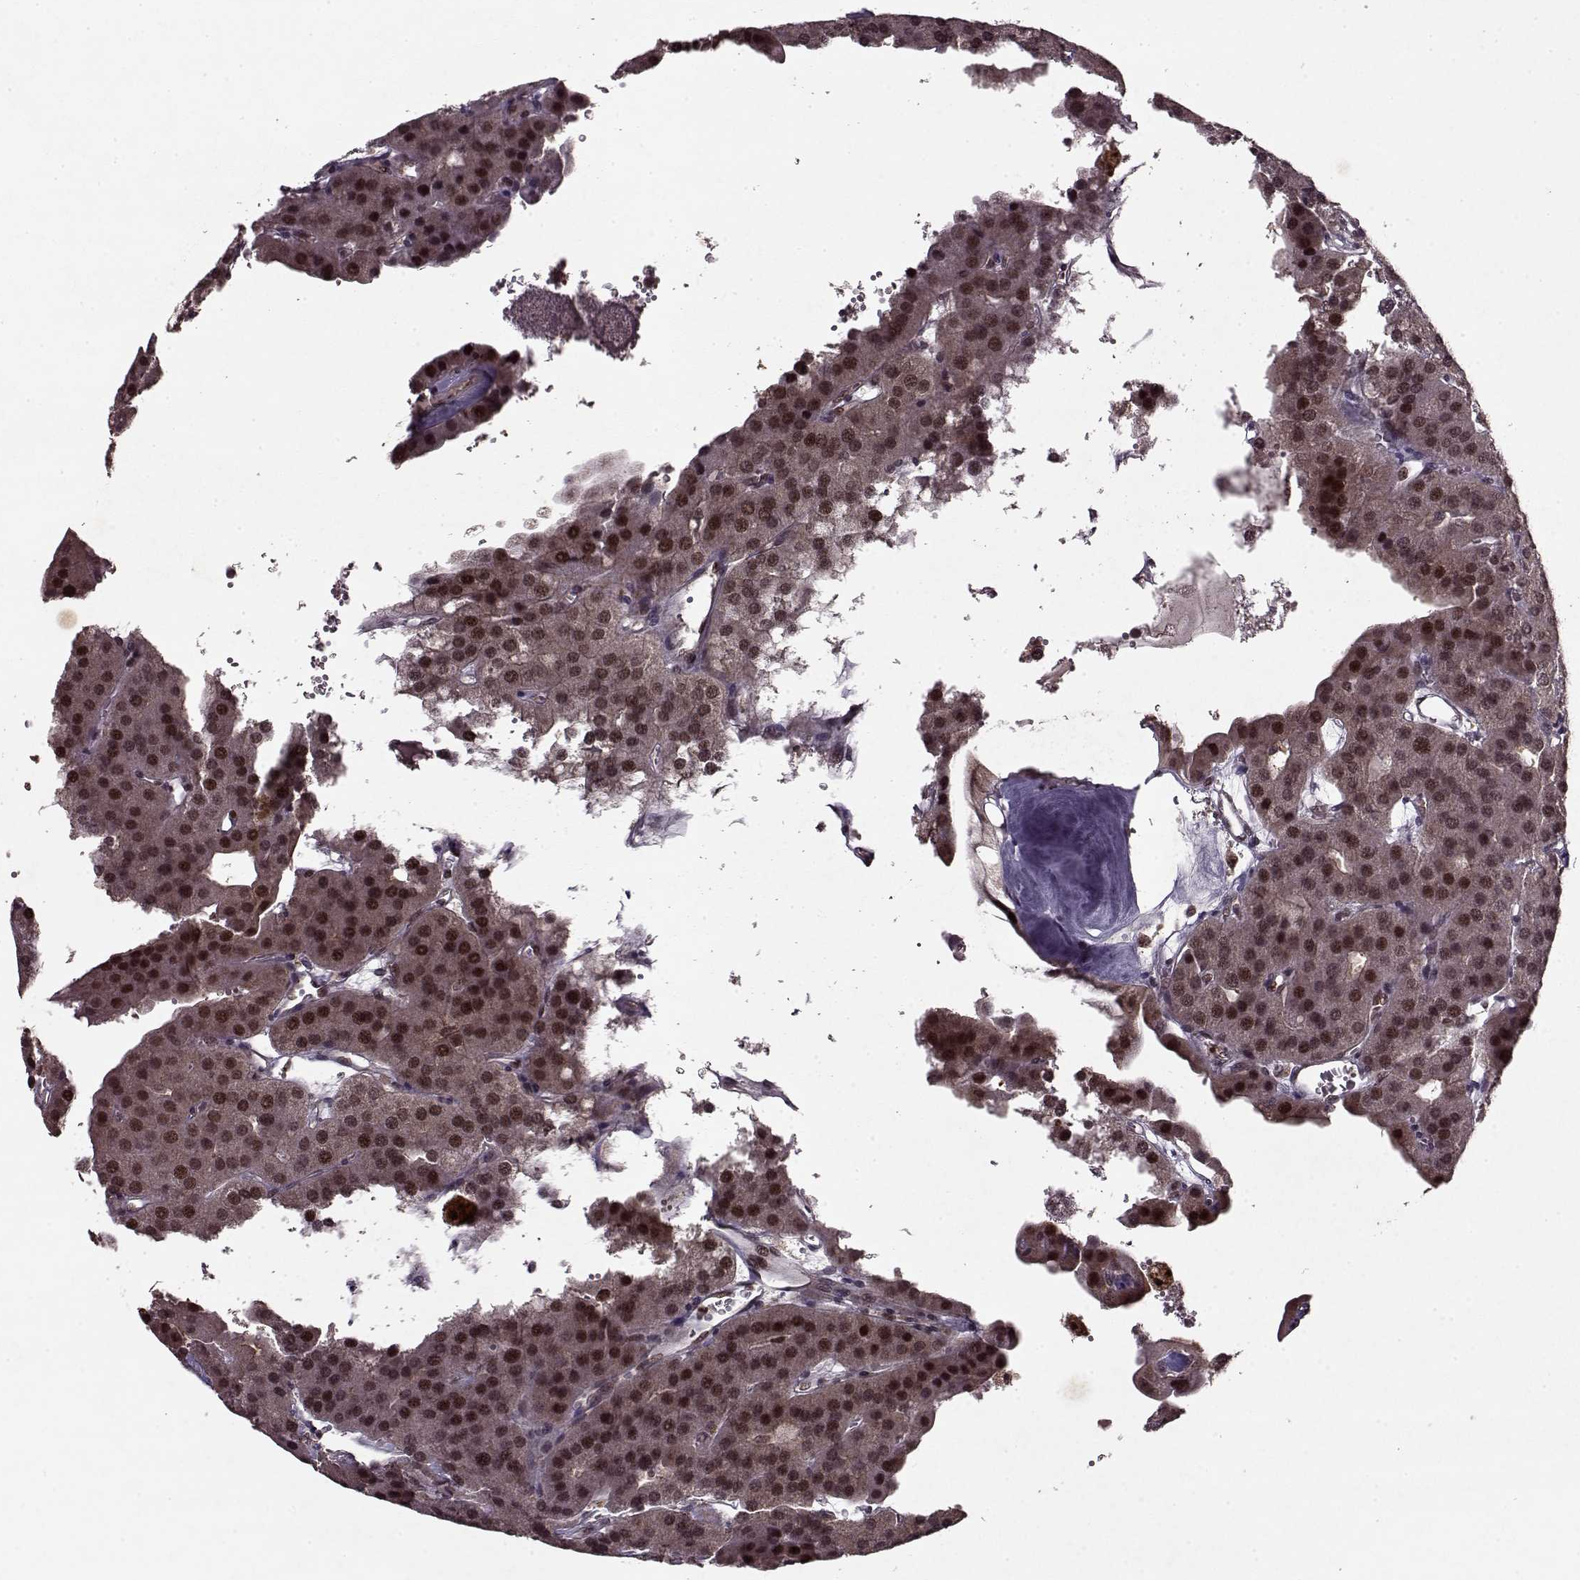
{"staining": {"intensity": "moderate", "quantity": ">75%", "location": "nuclear"}, "tissue": "parathyroid gland", "cell_type": "Glandular cells", "image_type": "normal", "snomed": [{"axis": "morphology", "description": "Normal tissue, NOS"}, {"axis": "morphology", "description": "Adenoma, NOS"}, {"axis": "topography", "description": "Parathyroid gland"}], "caption": "Immunohistochemical staining of normal human parathyroid gland displays medium levels of moderate nuclear staining in about >75% of glandular cells.", "gene": "PSMA7", "patient": {"sex": "female", "age": 86}}